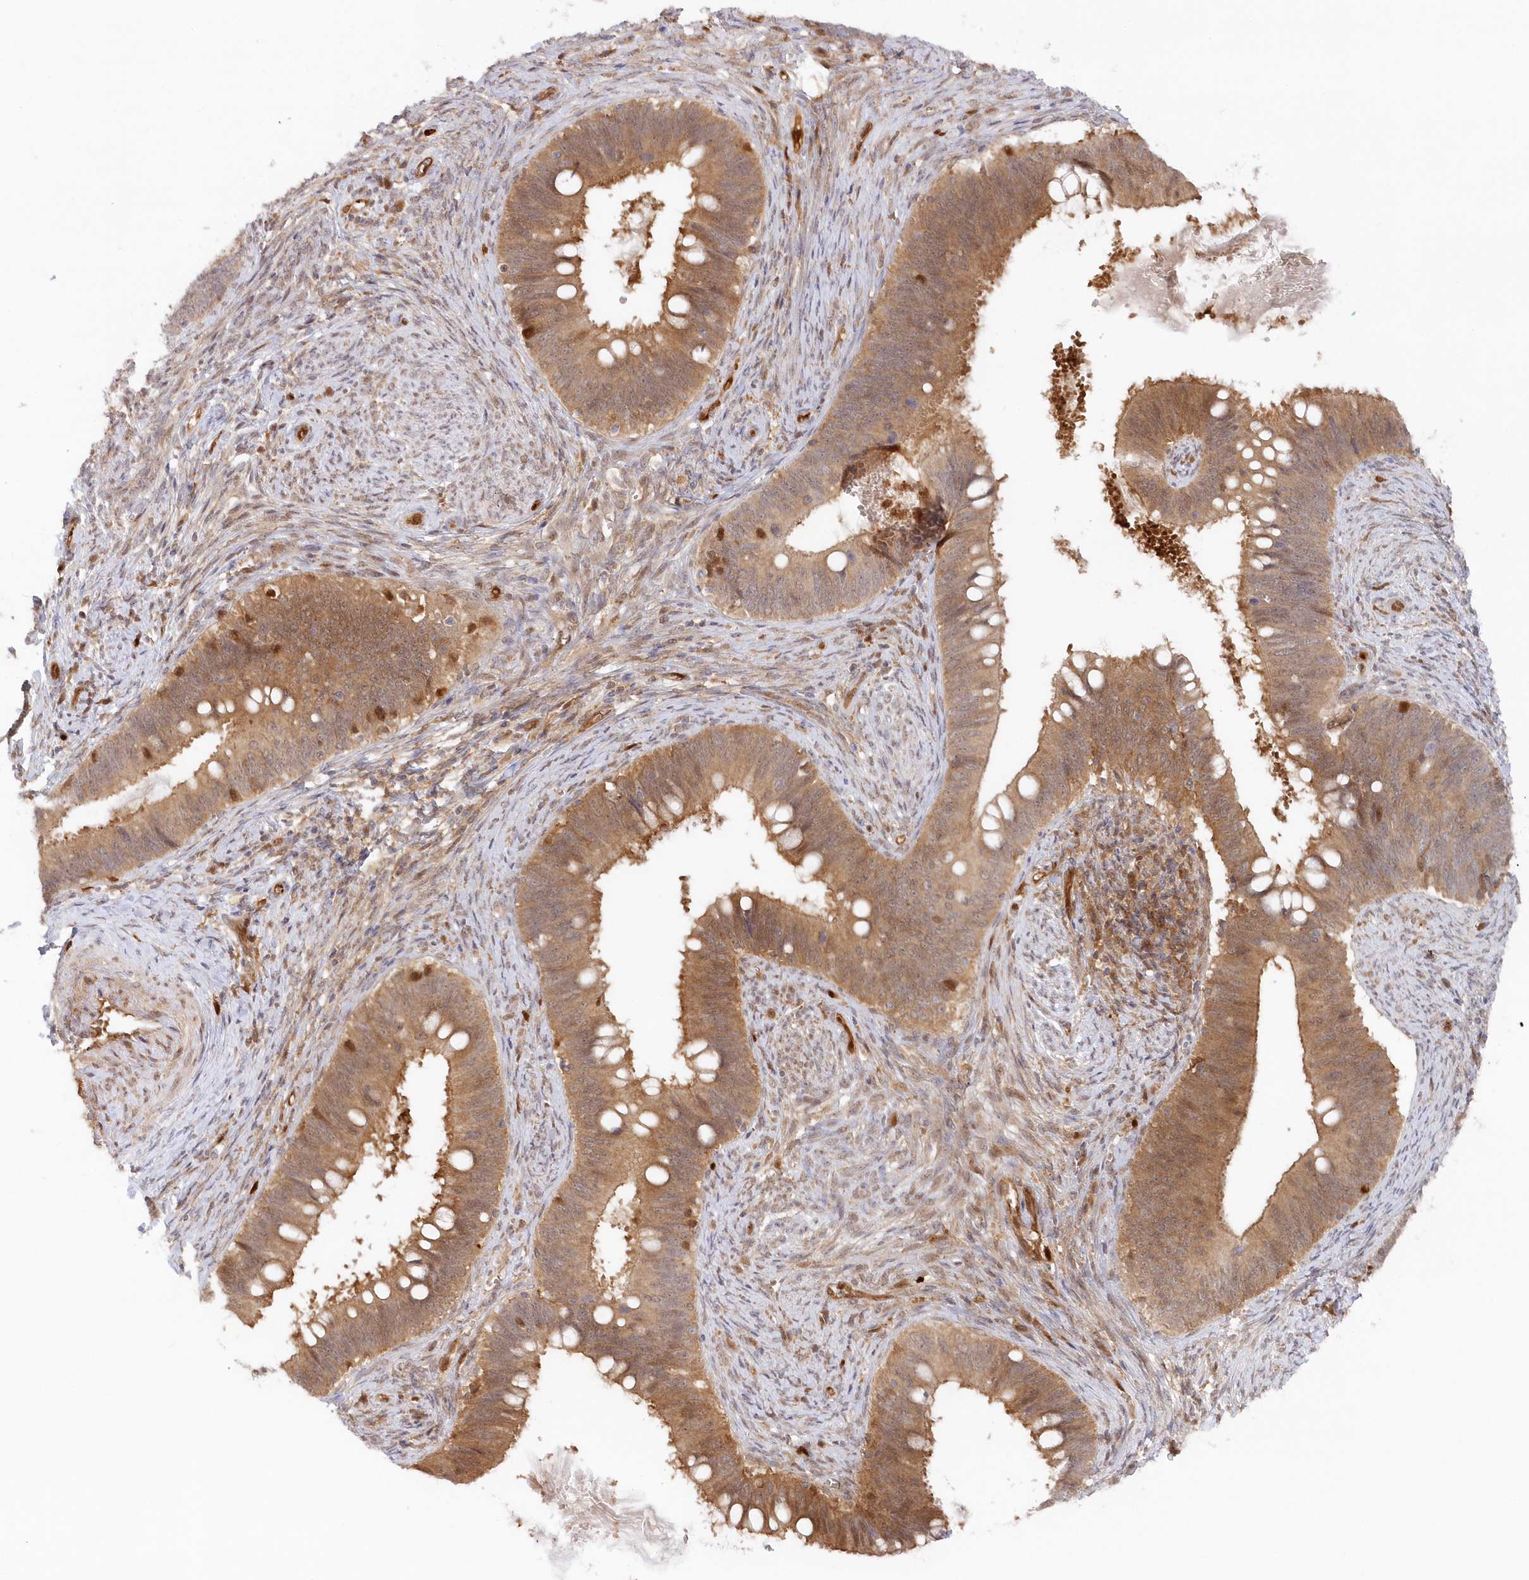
{"staining": {"intensity": "moderate", "quantity": ">75%", "location": "cytoplasmic/membranous"}, "tissue": "cervical cancer", "cell_type": "Tumor cells", "image_type": "cancer", "snomed": [{"axis": "morphology", "description": "Adenocarcinoma, NOS"}, {"axis": "topography", "description": "Cervix"}], "caption": "Immunohistochemical staining of human adenocarcinoma (cervical) demonstrates medium levels of moderate cytoplasmic/membranous protein staining in about >75% of tumor cells. The staining was performed using DAB to visualize the protein expression in brown, while the nuclei were stained in blue with hematoxylin (Magnification: 20x).", "gene": "GBE1", "patient": {"sex": "female", "age": 42}}